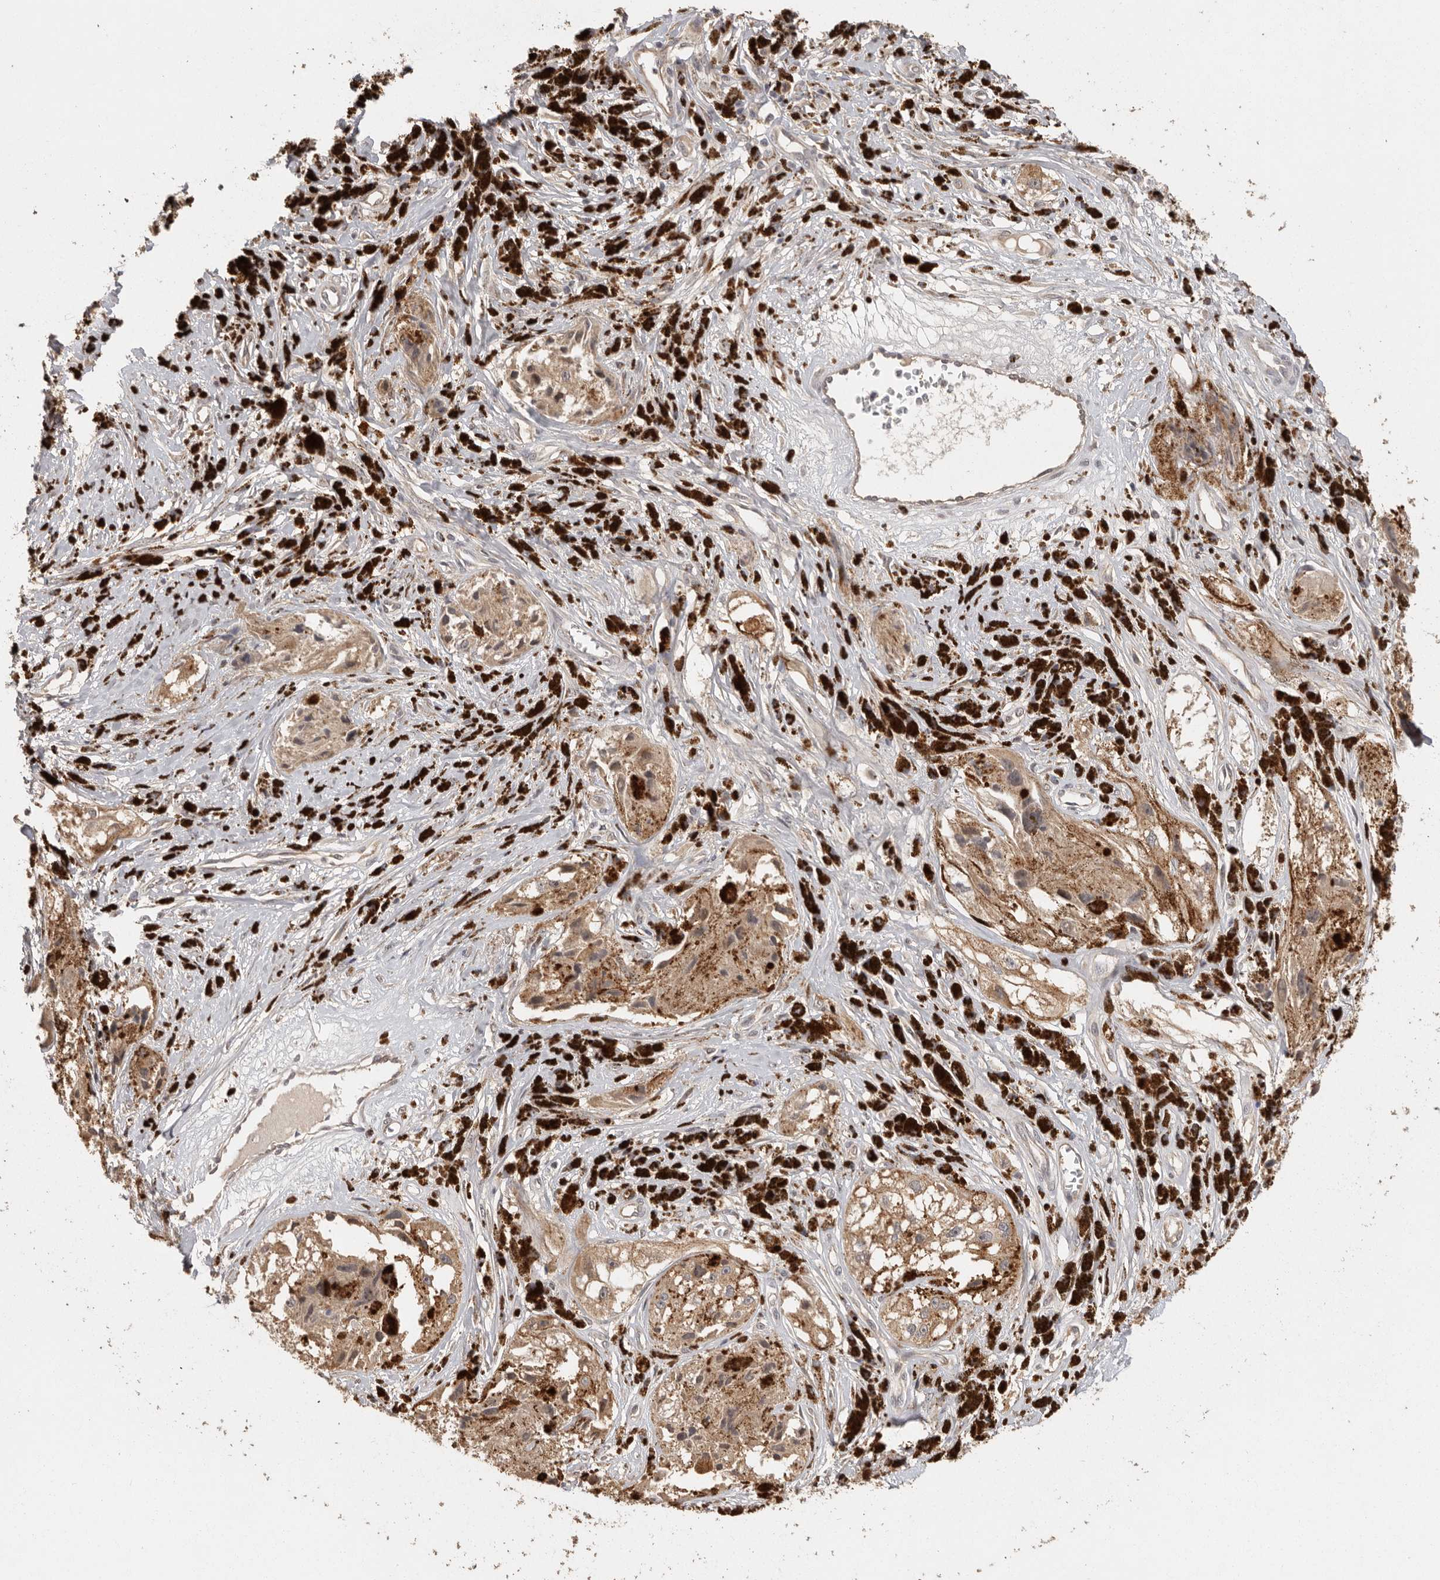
{"staining": {"intensity": "moderate", "quantity": ">75%", "location": "cytoplasmic/membranous"}, "tissue": "melanoma", "cell_type": "Tumor cells", "image_type": "cancer", "snomed": [{"axis": "morphology", "description": "Malignant melanoma, NOS"}, {"axis": "topography", "description": "Skin"}], "caption": "Tumor cells show medium levels of moderate cytoplasmic/membranous positivity in about >75% of cells in human malignant melanoma.", "gene": "BAIAP2", "patient": {"sex": "male", "age": 88}}